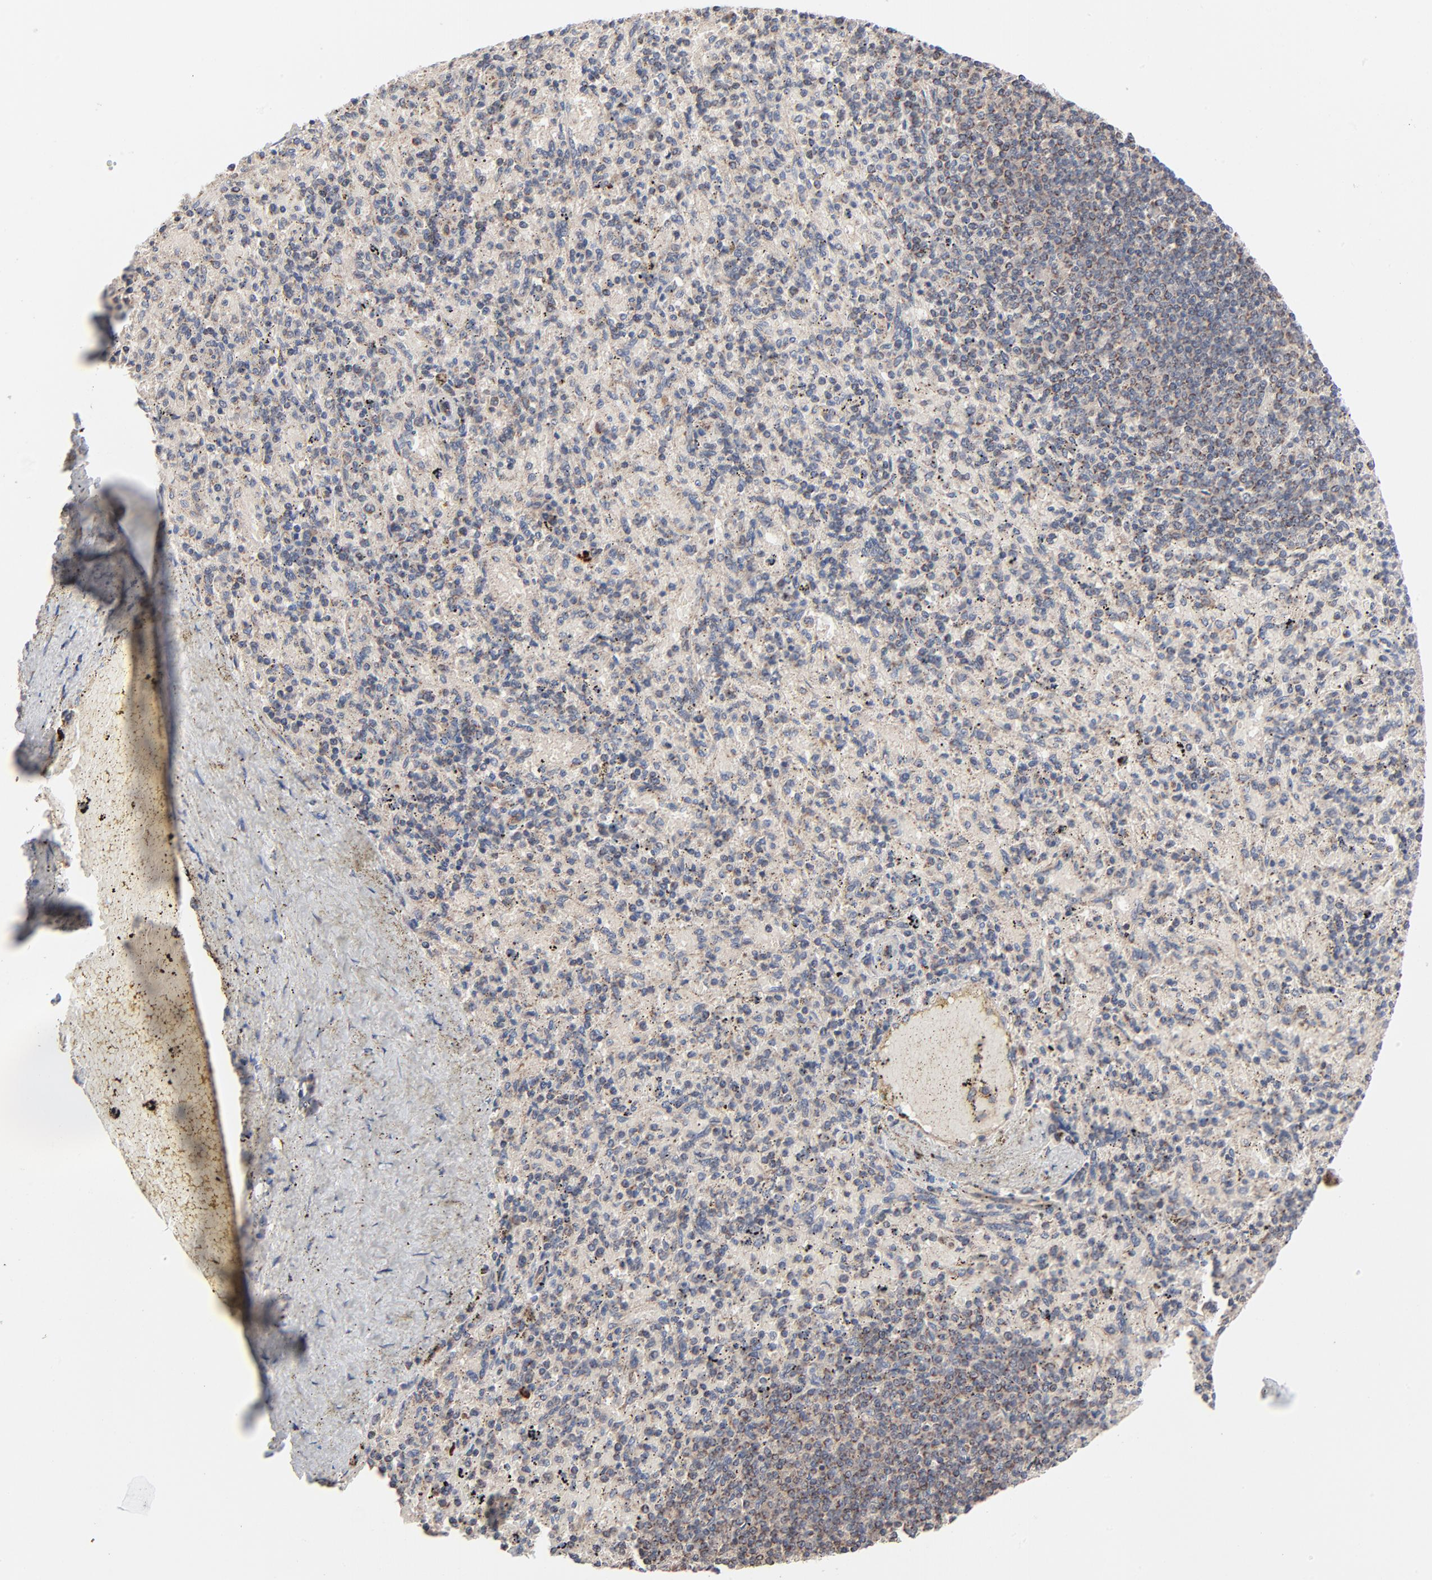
{"staining": {"intensity": "moderate", "quantity": "<25%", "location": "cytoplasmic/membranous"}, "tissue": "spleen", "cell_type": "Cells in red pulp", "image_type": "normal", "snomed": [{"axis": "morphology", "description": "Normal tissue, NOS"}, {"axis": "topography", "description": "Spleen"}], "caption": "IHC image of normal spleen: human spleen stained using immunohistochemistry (IHC) exhibits low levels of moderate protein expression localized specifically in the cytoplasmic/membranous of cells in red pulp, appearing as a cytoplasmic/membranous brown color.", "gene": "ABLIM3", "patient": {"sex": "female", "age": 43}}